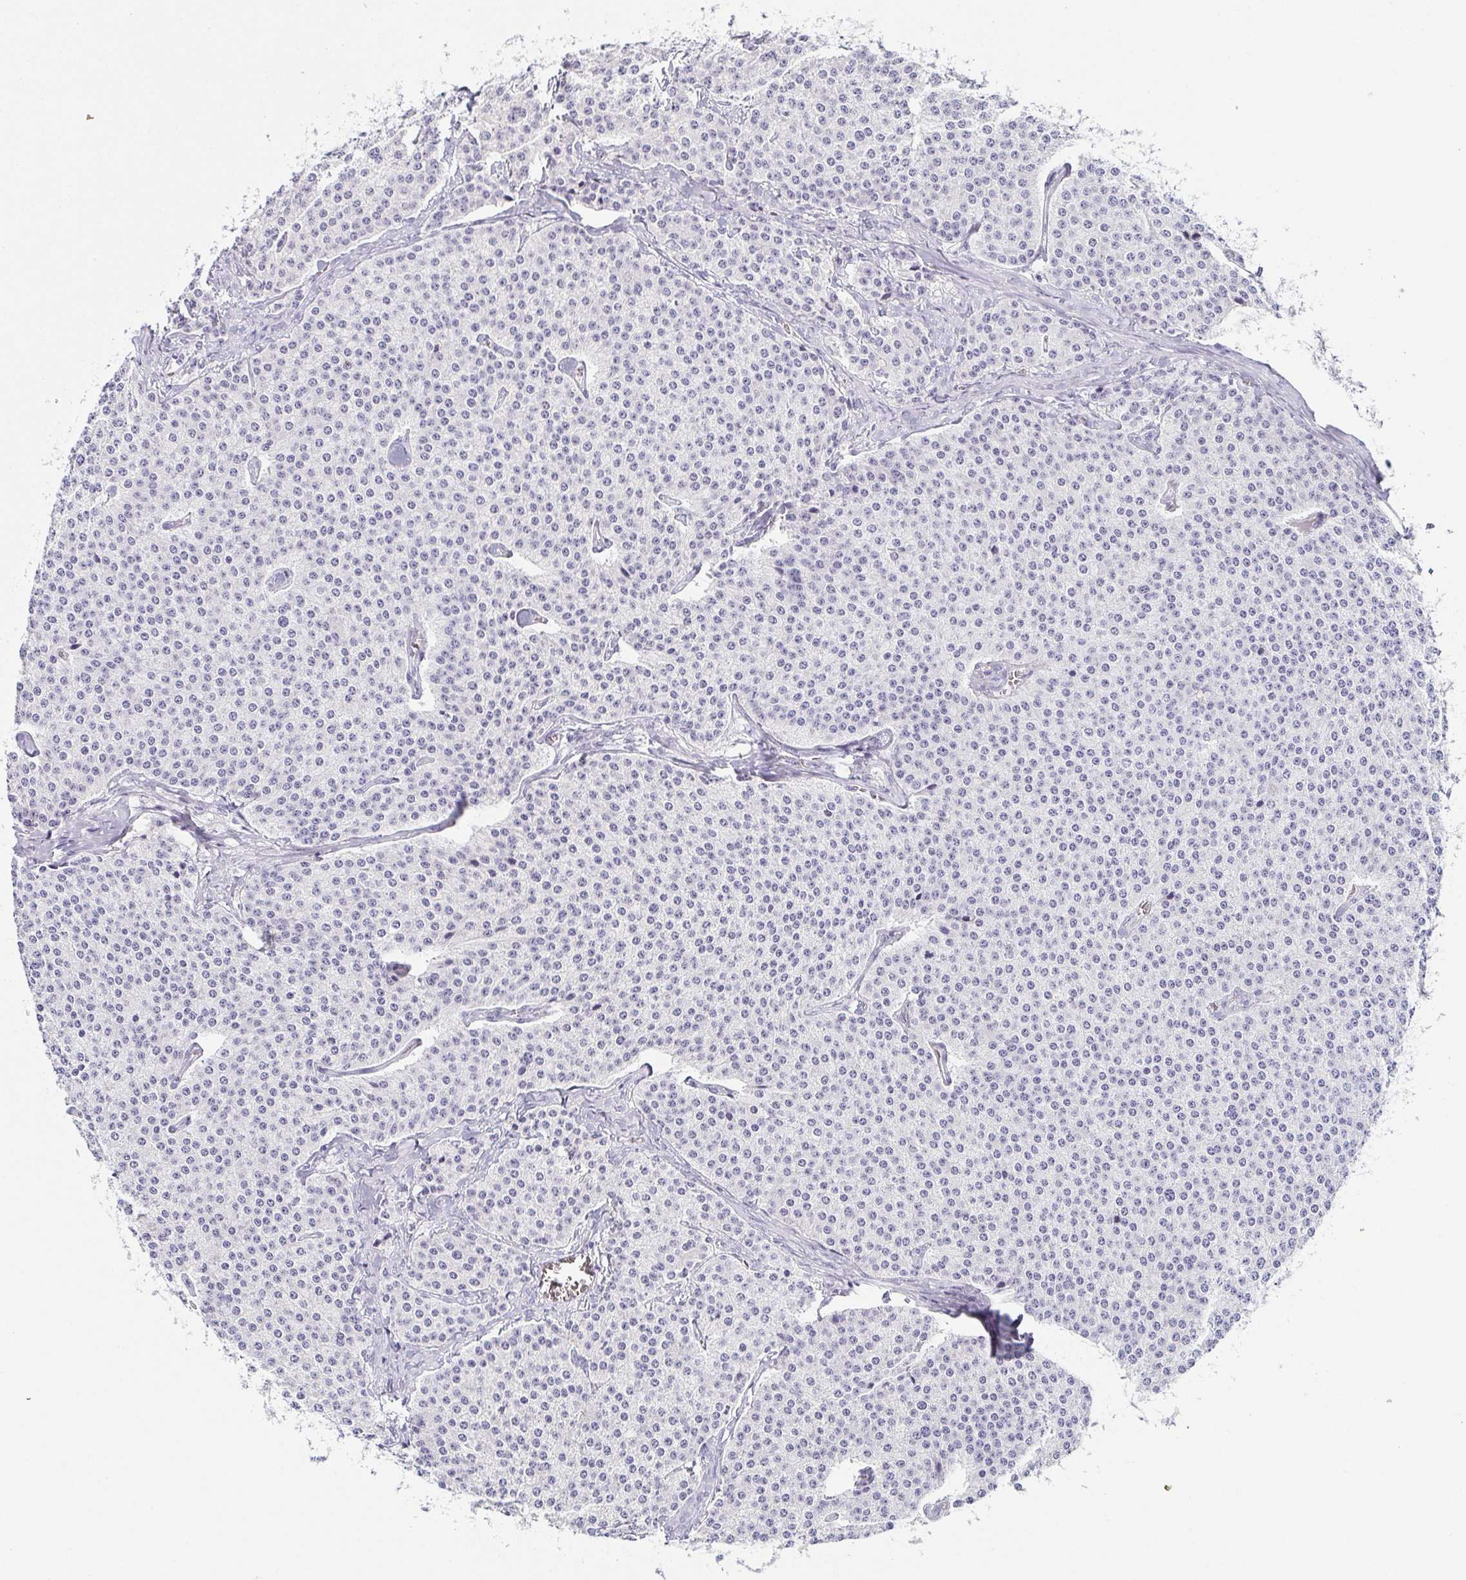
{"staining": {"intensity": "negative", "quantity": "none", "location": "none"}, "tissue": "carcinoid", "cell_type": "Tumor cells", "image_type": "cancer", "snomed": [{"axis": "morphology", "description": "Carcinoid, malignant, NOS"}, {"axis": "topography", "description": "Small intestine"}], "caption": "DAB immunohistochemical staining of carcinoid displays no significant positivity in tumor cells. (DAB (3,3'-diaminobenzidine) IHC visualized using brightfield microscopy, high magnification).", "gene": "ZG16B", "patient": {"sex": "female", "age": 64}}